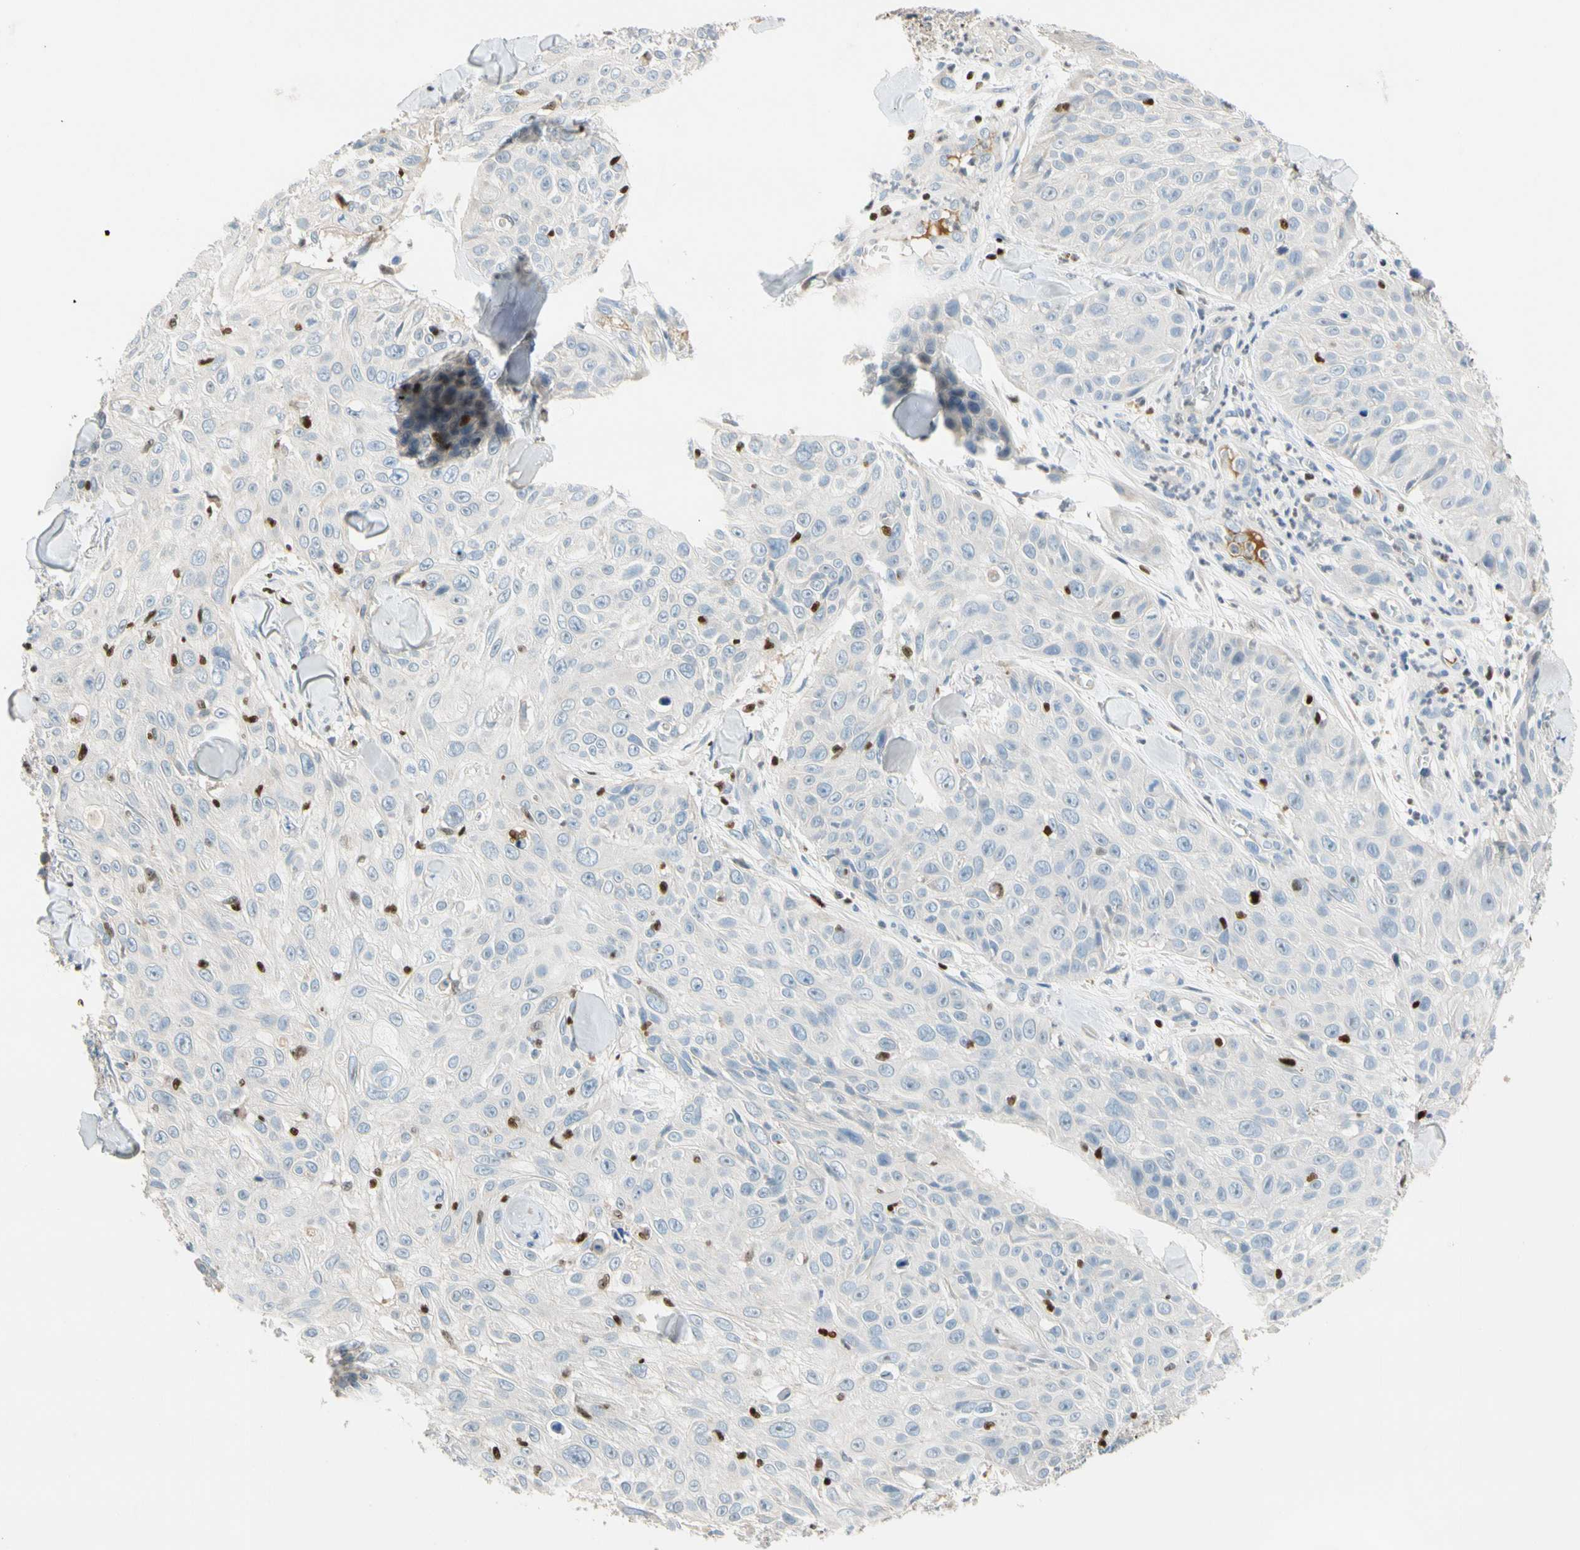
{"staining": {"intensity": "negative", "quantity": "none", "location": "none"}, "tissue": "skin cancer", "cell_type": "Tumor cells", "image_type": "cancer", "snomed": [{"axis": "morphology", "description": "Squamous cell carcinoma, NOS"}, {"axis": "topography", "description": "Skin"}], "caption": "DAB immunohistochemical staining of human skin cancer (squamous cell carcinoma) shows no significant expression in tumor cells.", "gene": "SP140", "patient": {"sex": "male", "age": 86}}